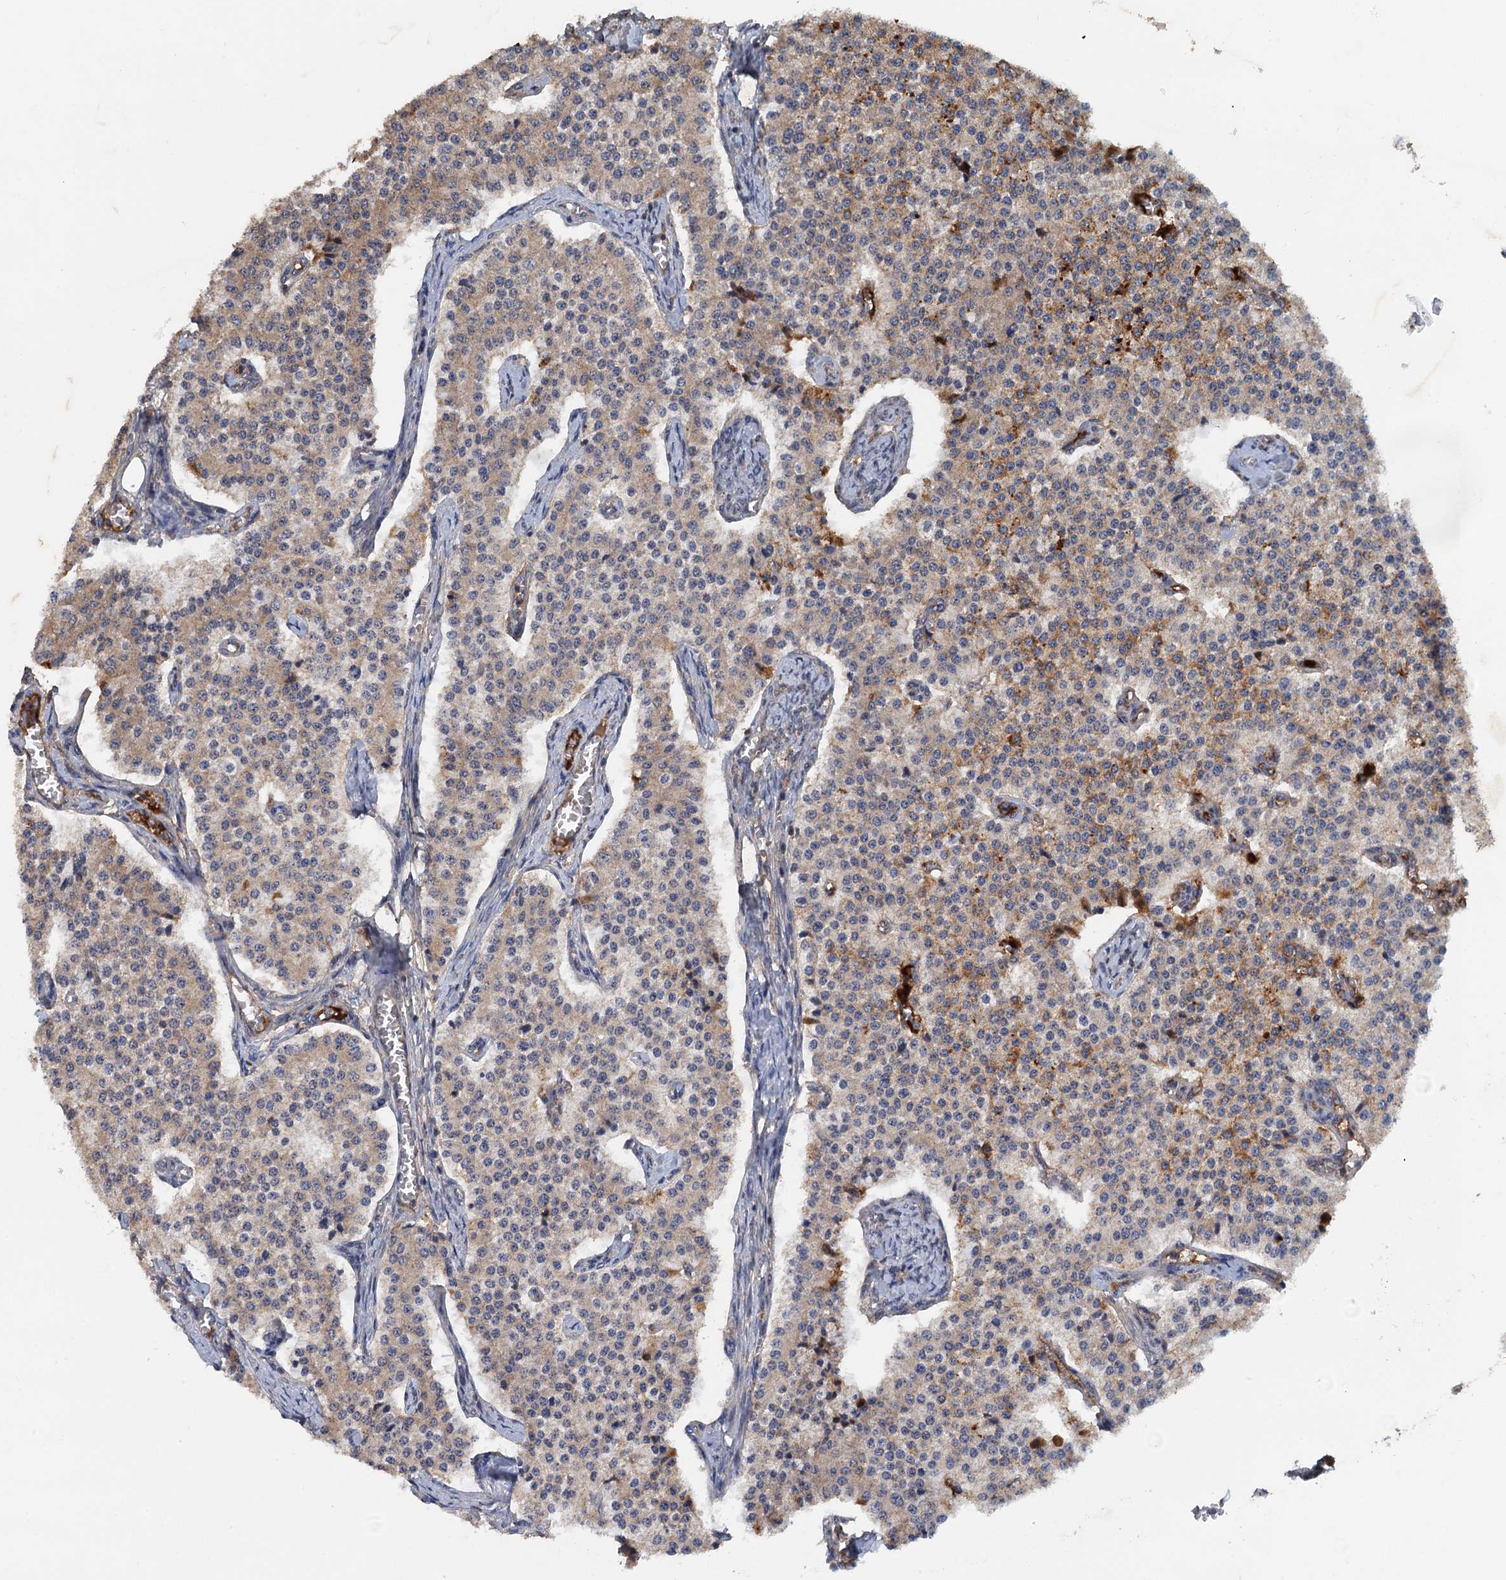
{"staining": {"intensity": "moderate", "quantity": ">75%", "location": "cytoplasmic/membranous"}, "tissue": "carcinoid", "cell_type": "Tumor cells", "image_type": "cancer", "snomed": [{"axis": "morphology", "description": "Carcinoid, malignant, NOS"}, {"axis": "topography", "description": "Colon"}], "caption": "Immunohistochemistry (IHC) (DAB (3,3'-diaminobenzidine)) staining of human carcinoid reveals moderate cytoplasmic/membranous protein expression in about >75% of tumor cells. Immunohistochemistry stains the protein in brown and the nuclei are stained blue.", "gene": "HAPLN3", "patient": {"sex": "female", "age": 52}}